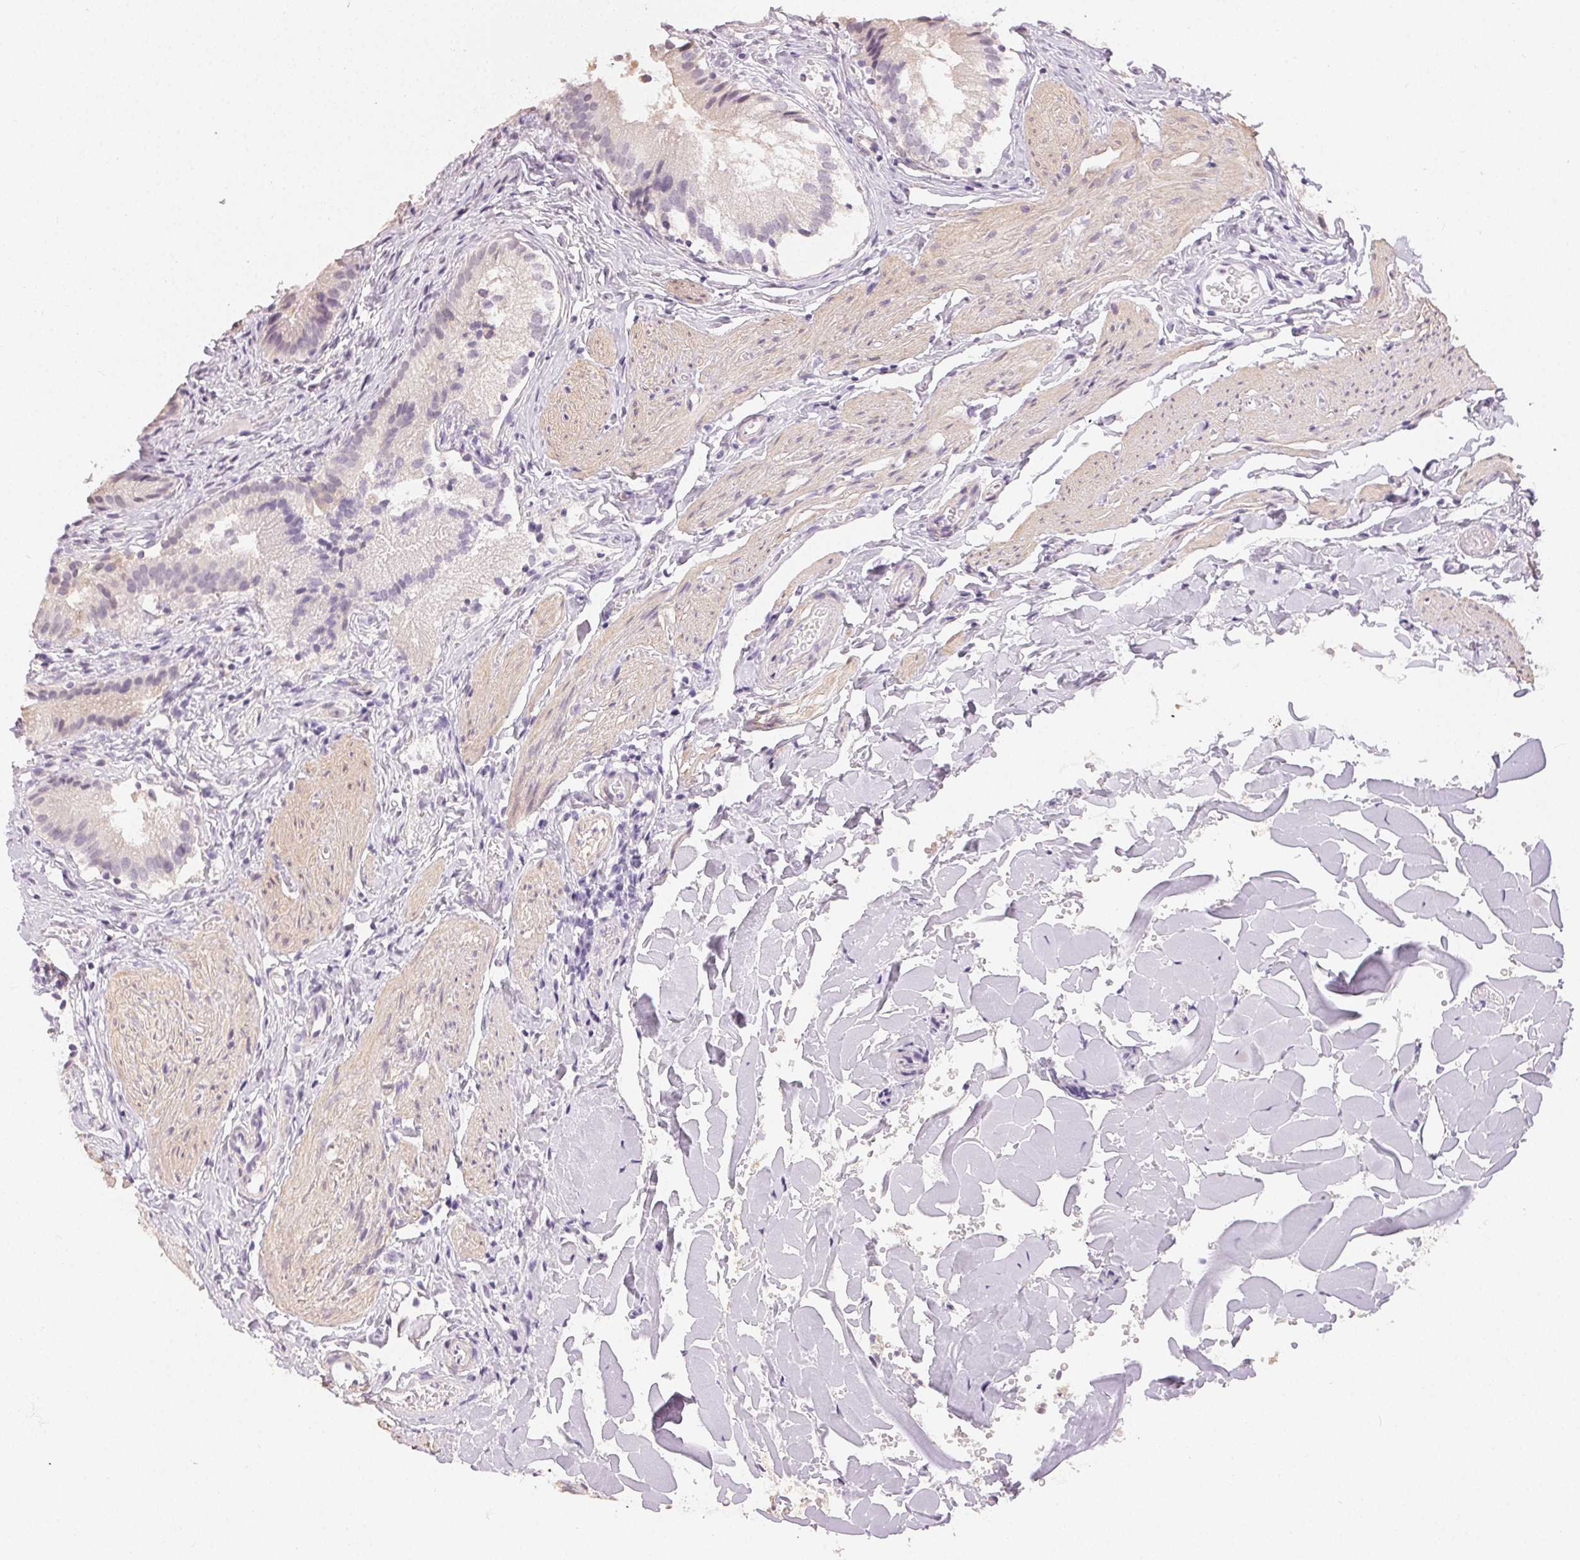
{"staining": {"intensity": "negative", "quantity": "none", "location": "none"}, "tissue": "gallbladder", "cell_type": "Glandular cells", "image_type": "normal", "snomed": [{"axis": "morphology", "description": "Normal tissue, NOS"}, {"axis": "topography", "description": "Gallbladder"}], "caption": "Immunohistochemistry (IHC) micrograph of normal human gallbladder stained for a protein (brown), which exhibits no expression in glandular cells.", "gene": "TMEM174", "patient": {"sex": "female", "age": 47}}